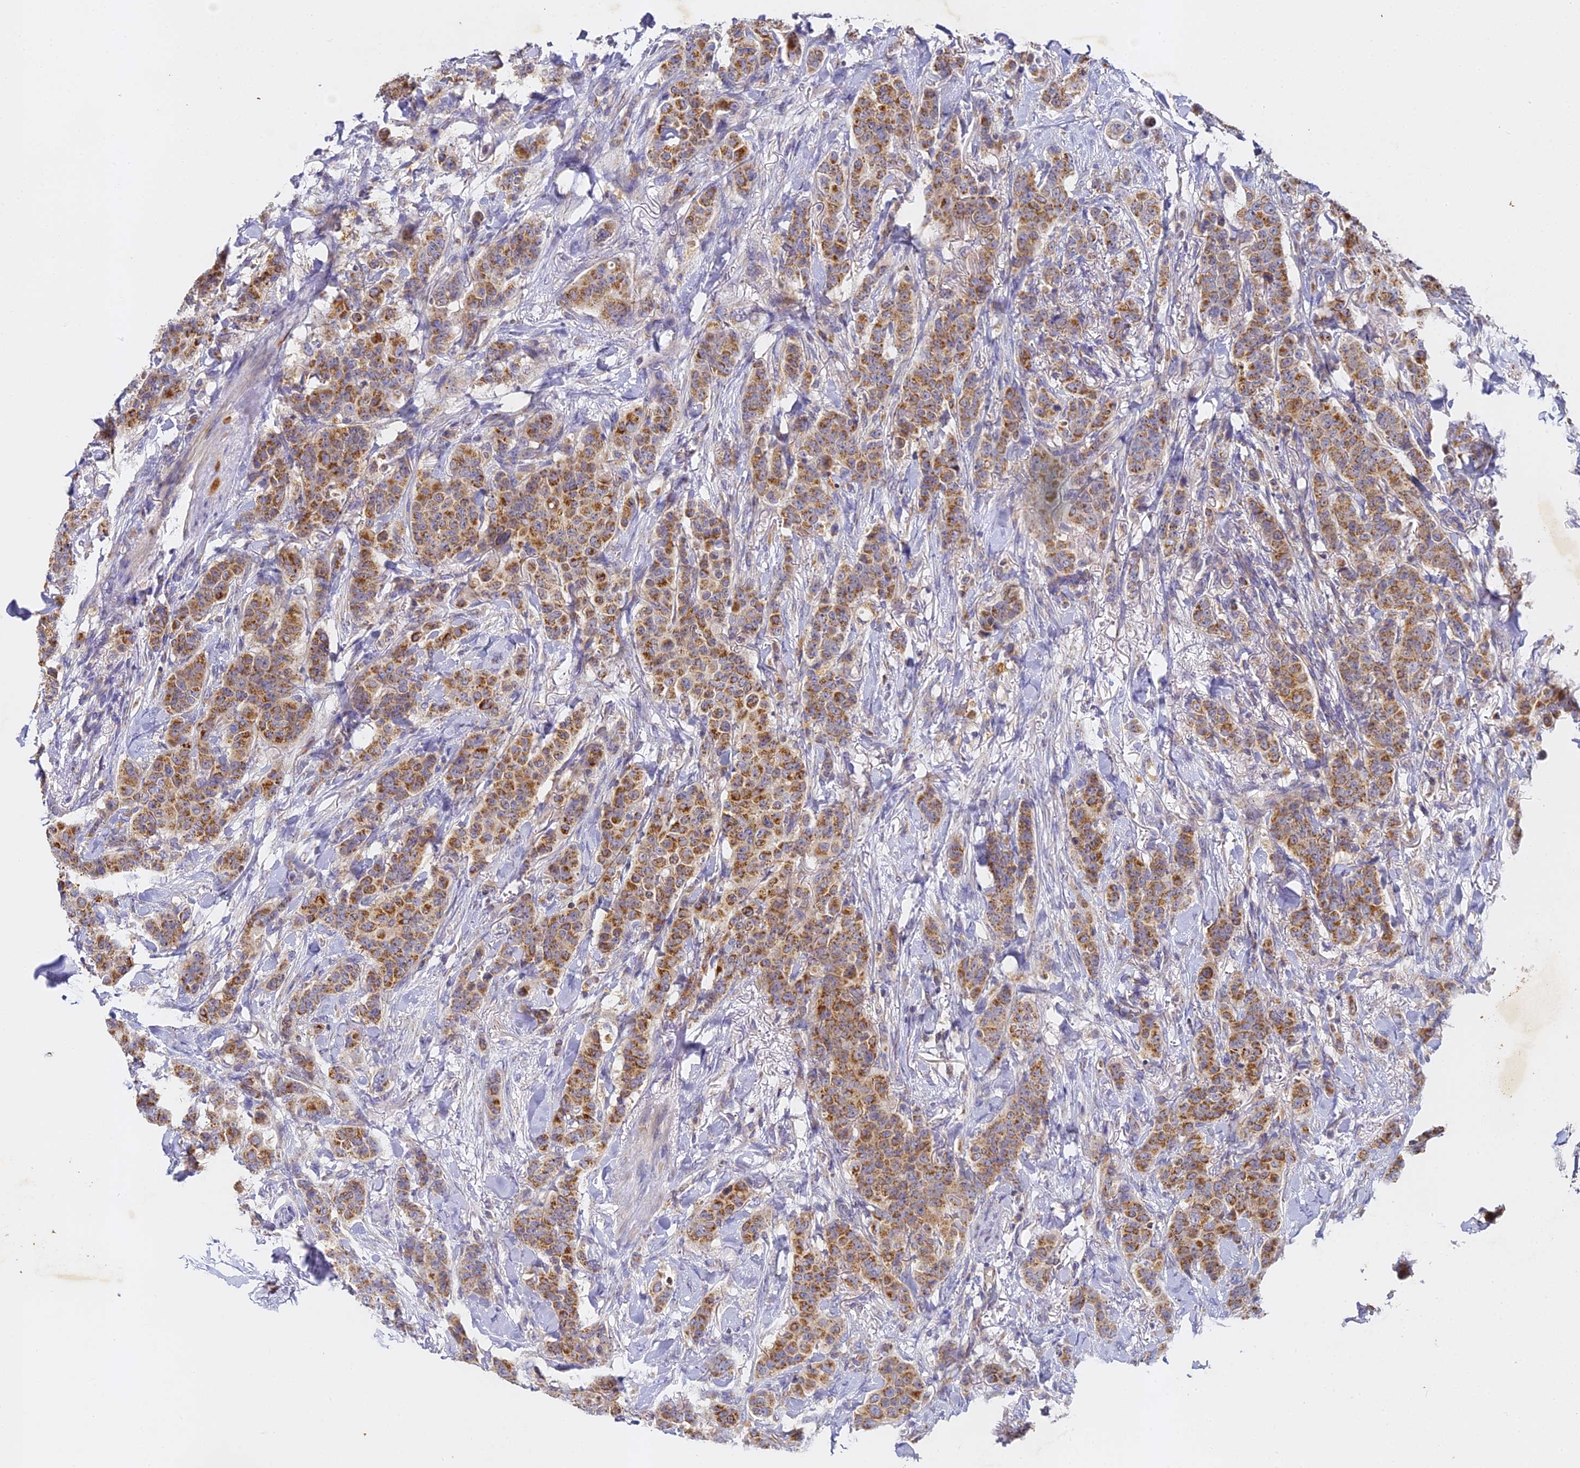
{"staining": {"intensity": "moderate", "quantity": ">75%", "location": "cytoplasmic/membranous"}, "tissue": "breast cancer", "cell_type": "Tumor cells", "image_type": "cancer", "snomed": [{"axis": "morphology", "description": "Duct carcinoma"}, {"axis": "topography", "description": "Breast"}], "caption": "Breast cancer was stained to show a protein in brown. There is medium levels of moderate cytoplasmic/membranous expression in approximately >75% of tumor cells.", "gene": "DONSON", "patient": {"sex": "female", "age": 40}}